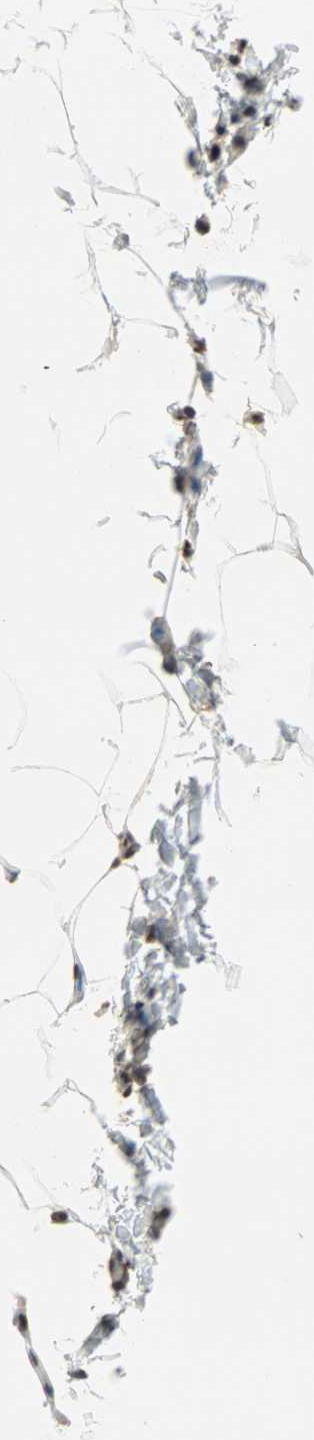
{"staining": {"intensity": "moderate", "quantity": "25%-75%", "location": "nuclear"}, "tissue": "adipose tissue", "cell_type": "Adipocytes", "image_type": "normal", "snomed": [{"axis": "morphology", "description": "Normal tissue, NOS"}, {"axis": "topography", "description": "Vascular tissue"}], "caption": "About 25%-75% of adipocytes in benign human adipose tissue demonstrate moderate nuclear protein positivity as visualized by brown immunohistochemical staining.", "gene": "DAZAP1", "patient": {"sex": "male", "age": 41}}